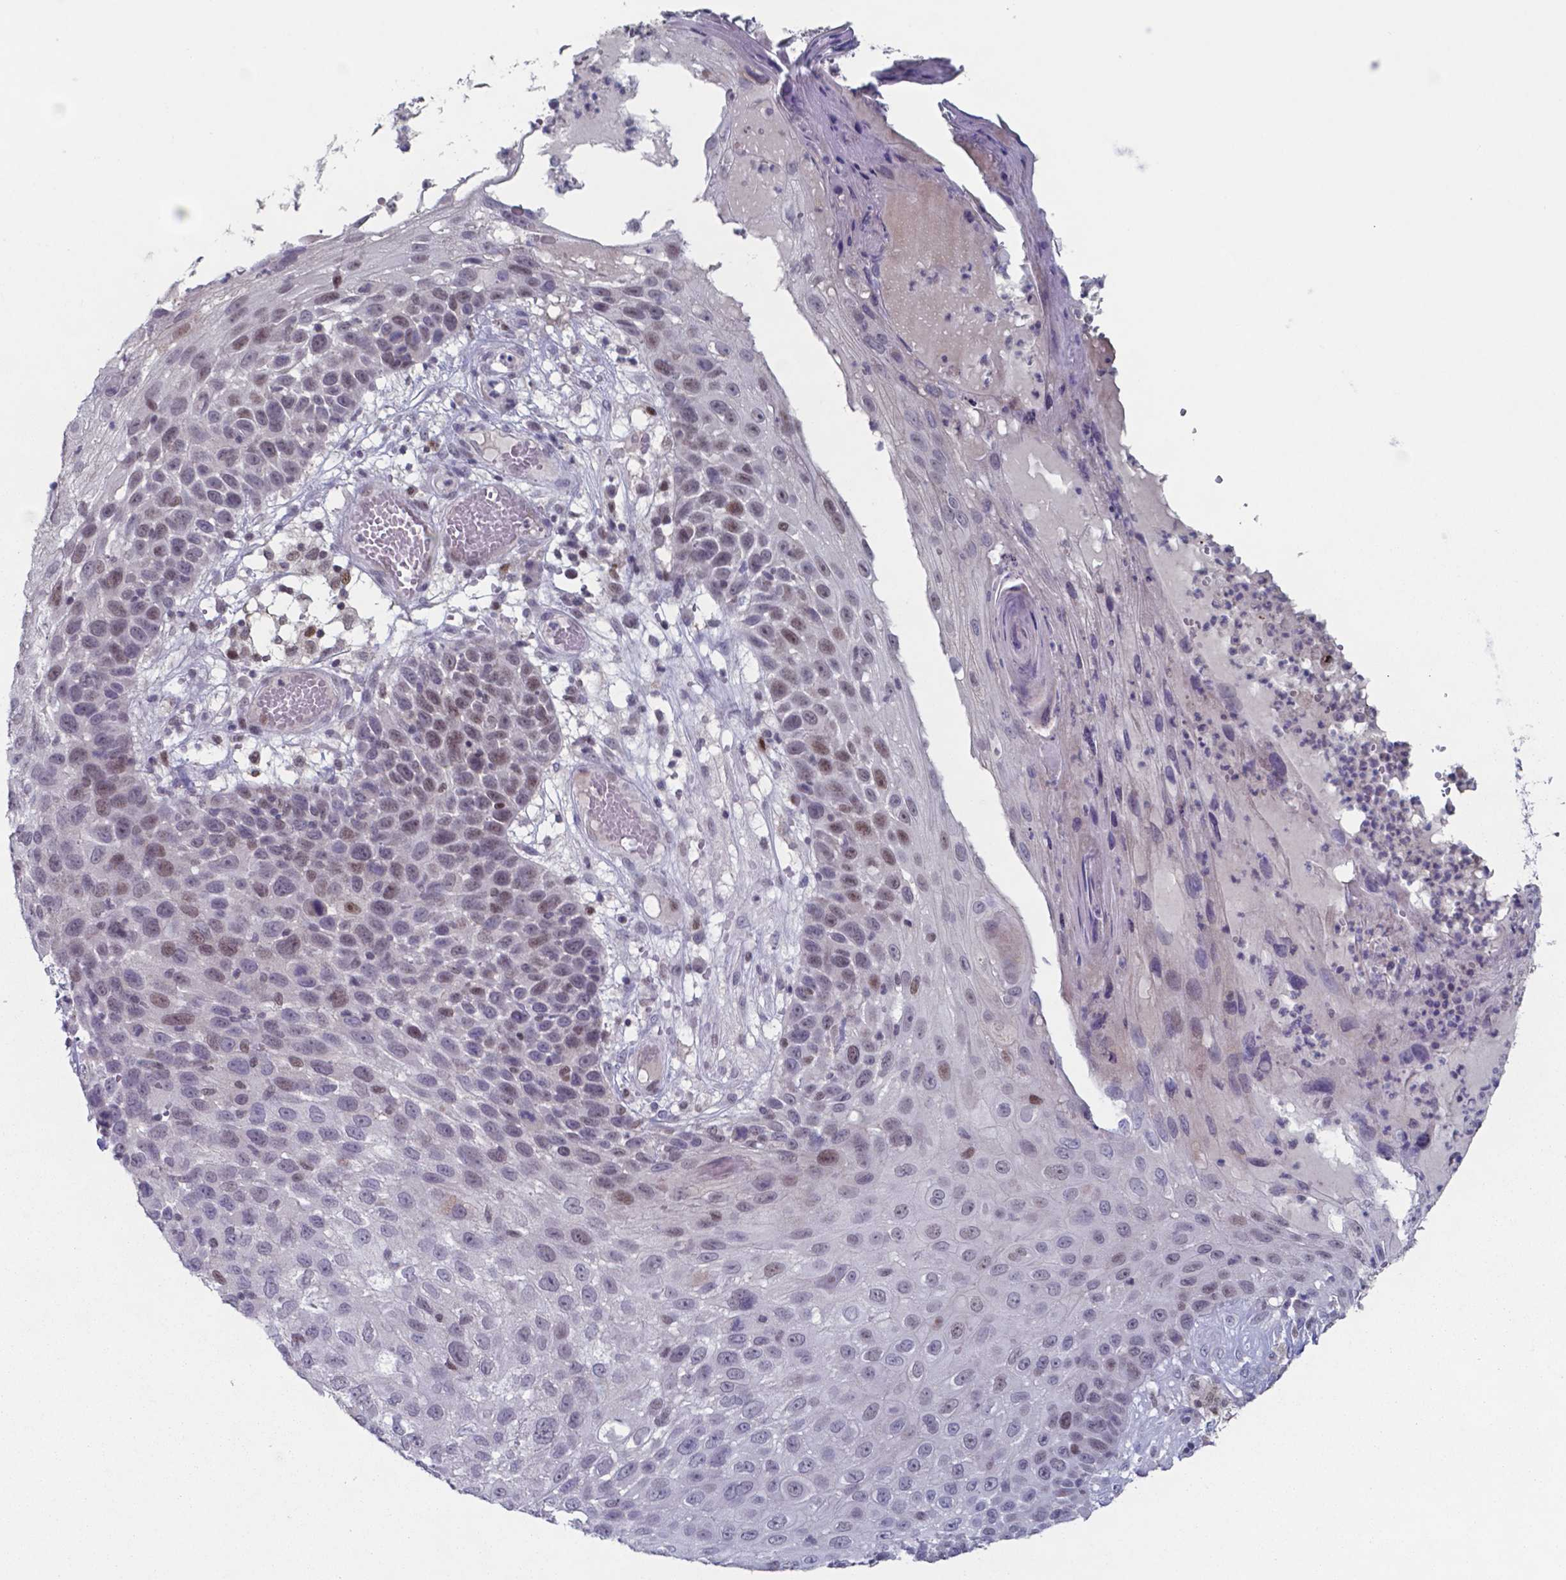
{"staining": {"intensity": "moderate", "quantity": "<25%", "location": "nuclear"}, "tissue": "skin cancer", "cell_type": "Tumor cells", "image_type": "cancer", "snomed": [{"axis": "morphology", "description": "Squamous cell carcinoma, NOS"}, {"axis": "topography", "description": "Skin"}], "caption": "The photomicrograph demonstrates staining of squamous cell carcinoma (skin), revealing moderate nuclear protein expression (brown color) within tumor cells. The protein is stained brown, and the nuclei are stained in blue (DAB IHC with brightfield microscopy, high magnification).", "gene": "TDP2", "patient": {"sex": "male", "age": 92}}